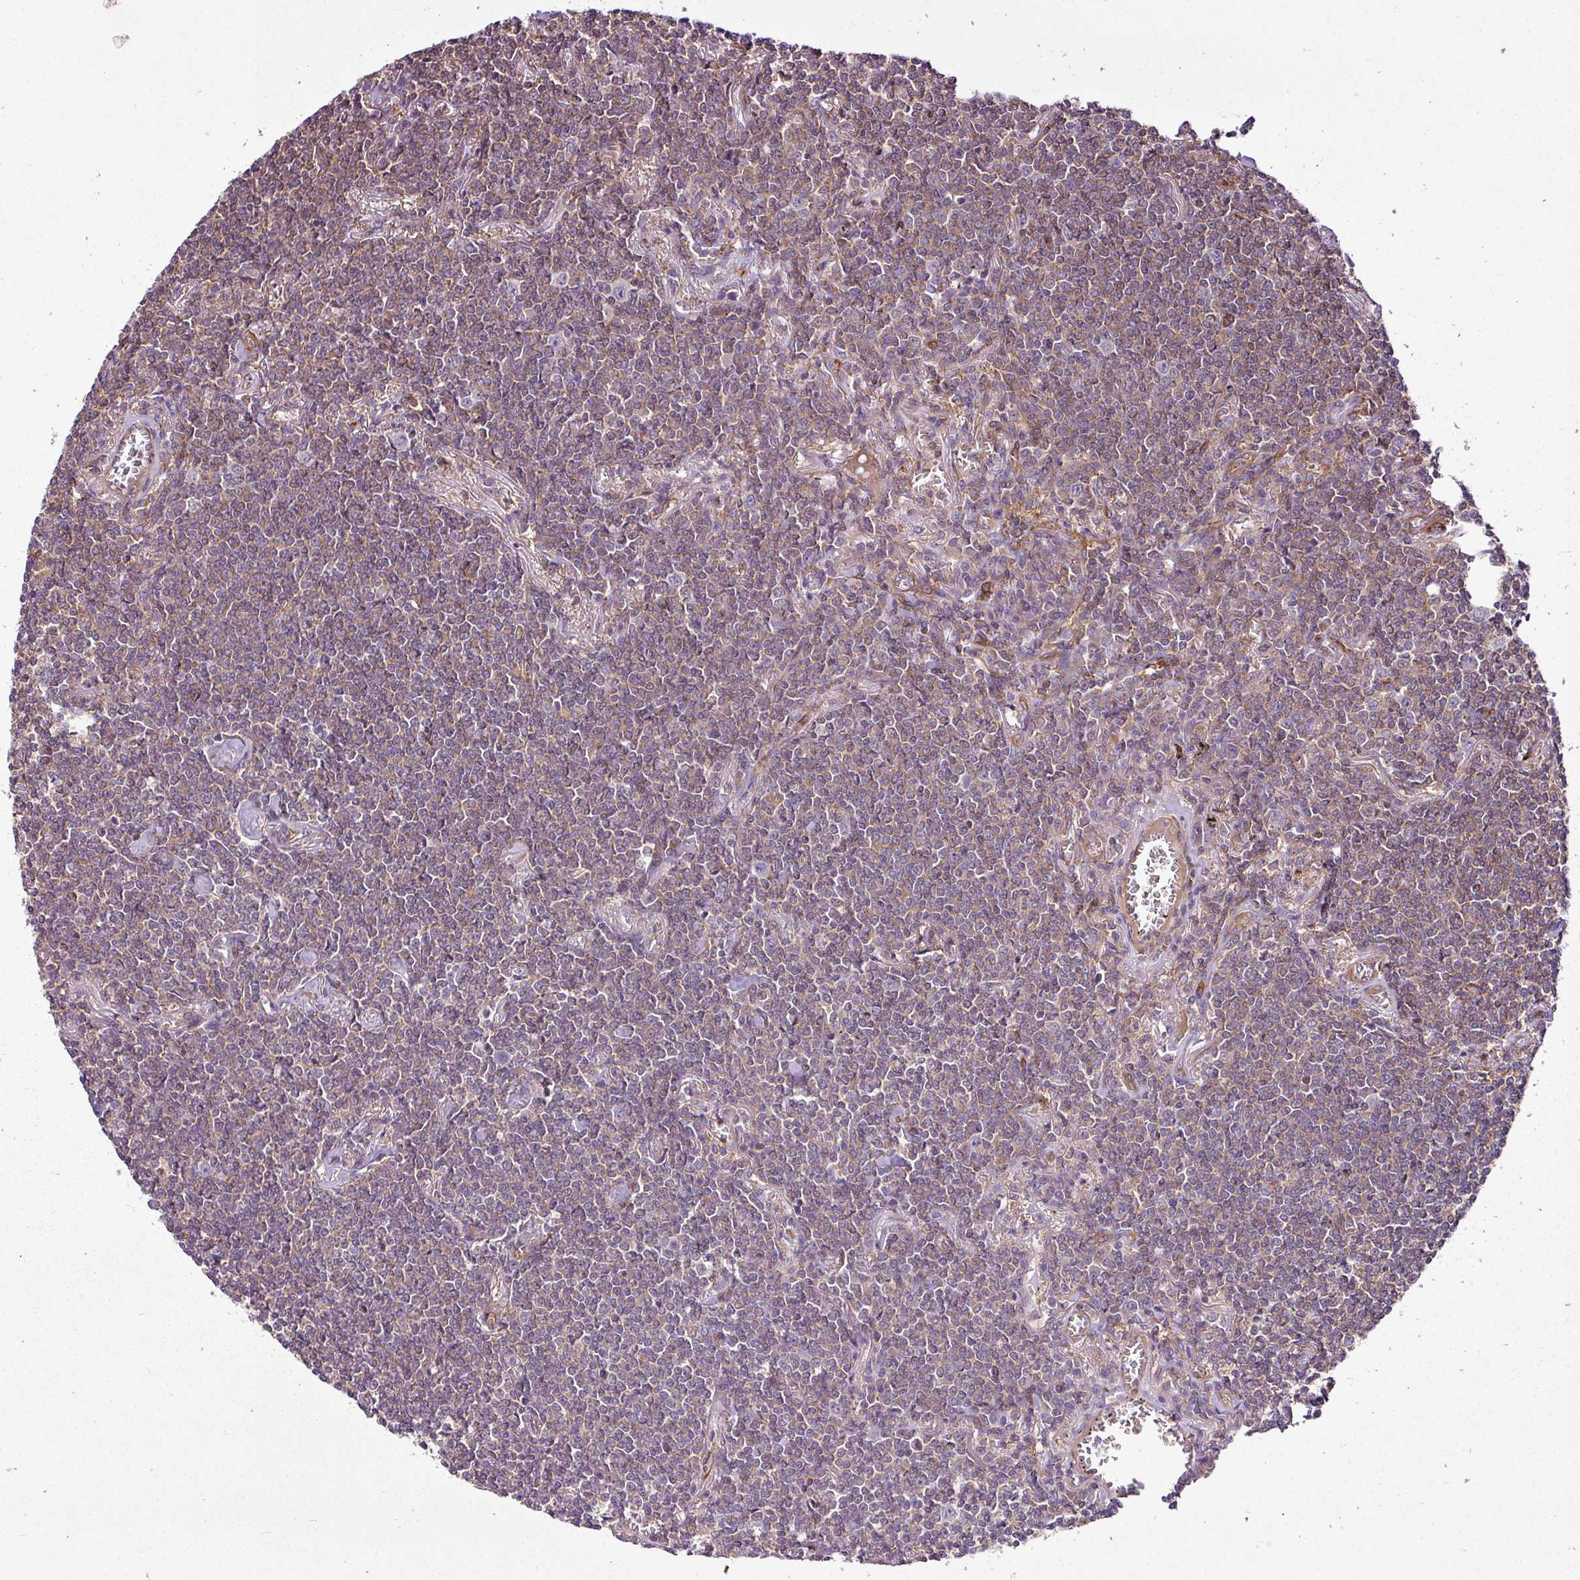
{"staining": {"intensity": "weak", "quantity": ">75%", "location": "cytoplasmic/membranous"}, "tissue": "lymphoma", "cell_type": "Tumor cells", "image_type": "cancer", "snomed": [{"axis": "morphology", "description": "Malignant lymphoma, non-Hodgkin's type, Low grade"}, {"axis": "topography", "description": "Lung"}], "caption": "IHC image of human lymphoma stained for a protein (brown), which exhibits low levels of weak cytoplasmic/membranous staining in about >75% of tumor cells.", "gene": "ZNF106", "patient": {"sex": "female", "age": 71}}